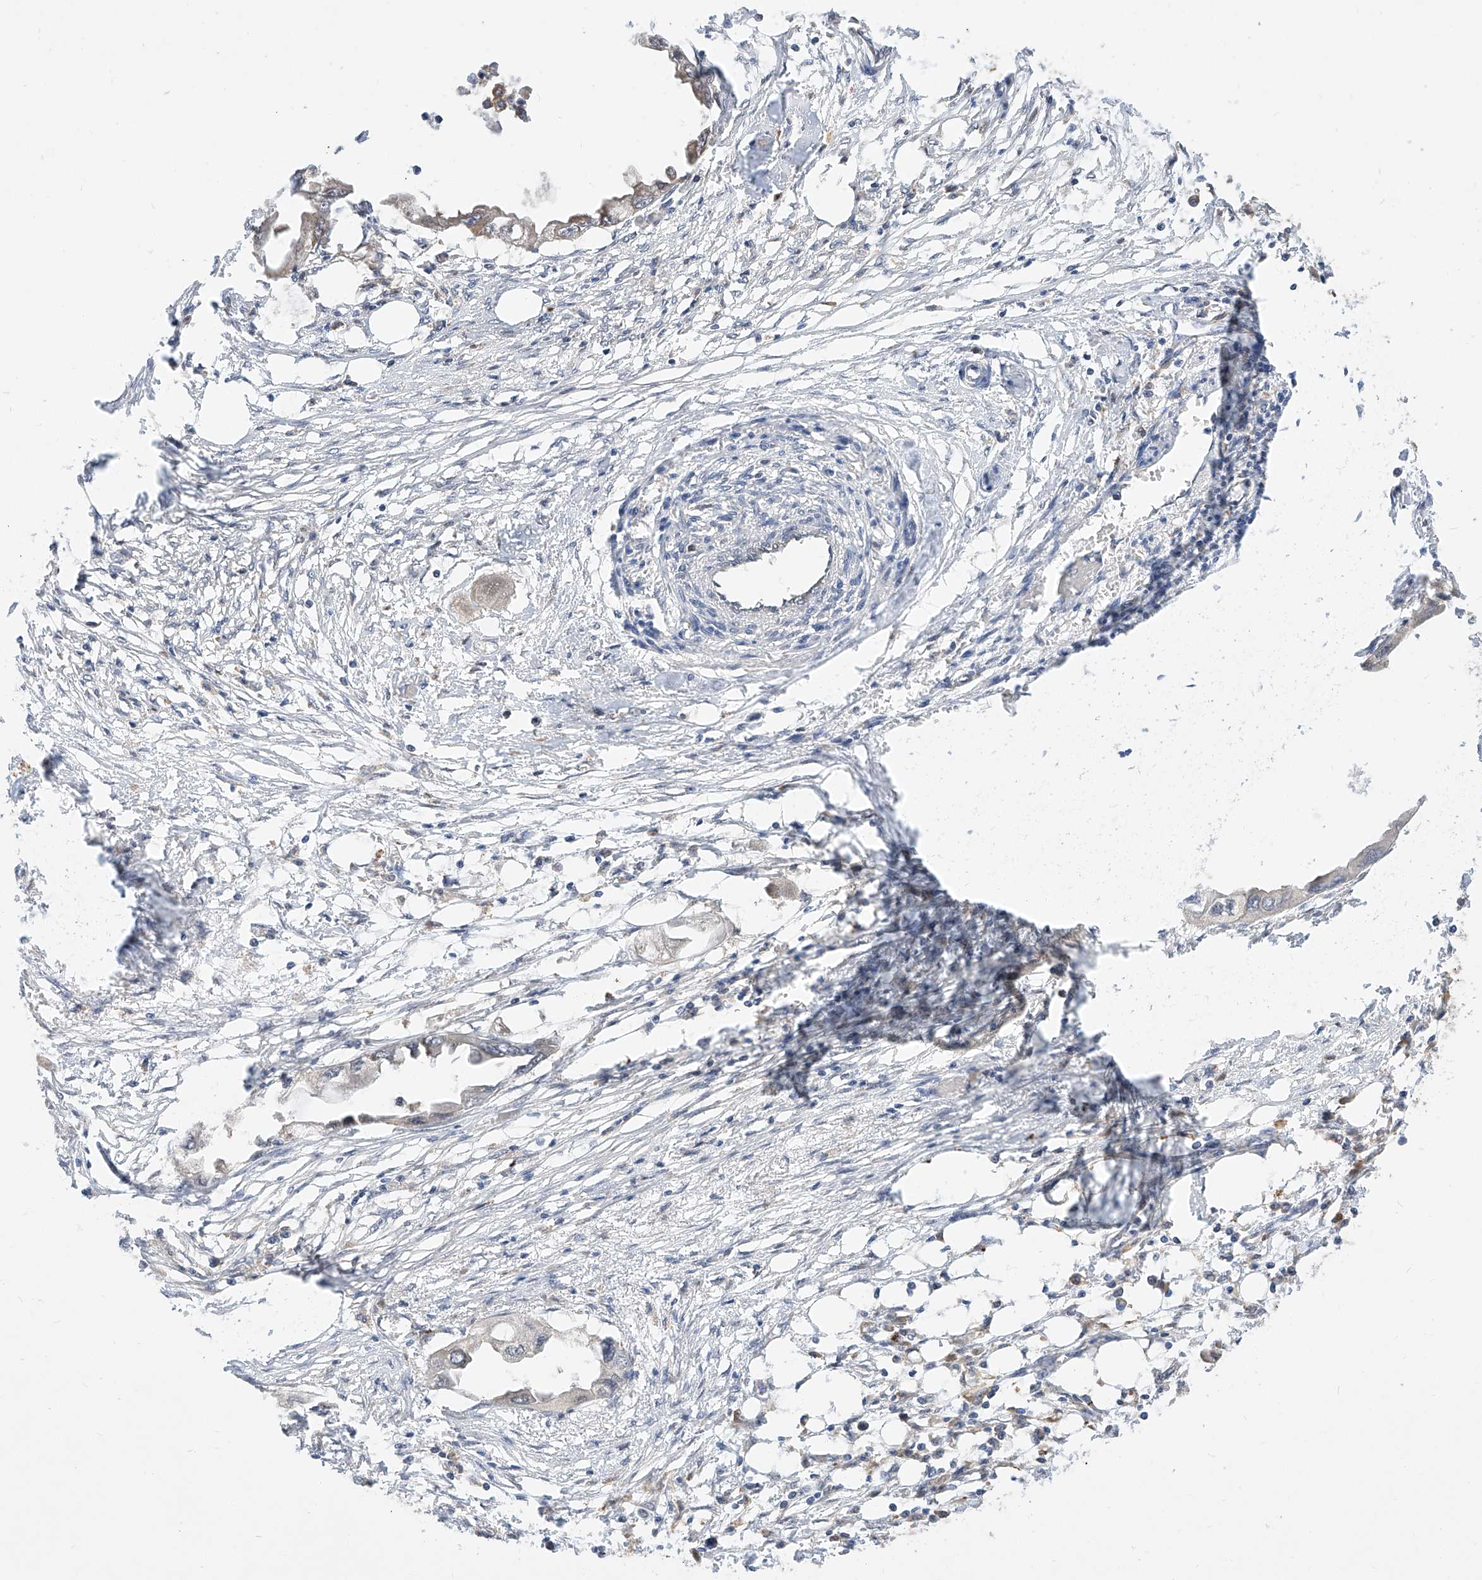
{"staining": {"intensity": "negative", "quantity": "none", "location": "none"}, "tissue": "endometrial cancer", "cell_type": "Tumor cells", "image_type": "cancer", "snomed": [{"axis": "morphology", "description": "Adenocarcinoma, NOS"}, {"axis": "morphology", "description": "Adenocarcinoma, metastatic, NOS"}, {"axis": "topography", "description": "Adipose tissue"}, {"axis": "topography", "description": "Endometrium"}], "caption": "Tumor cells show no significant staining in endometrial cancer (adenocarcinoma). (DAB (3,3'-diaminobenzidine) IHC with hematoxylin counter stain).", "gene": "DIRAS3", "patient": {"sex": "female", "age": 67}}